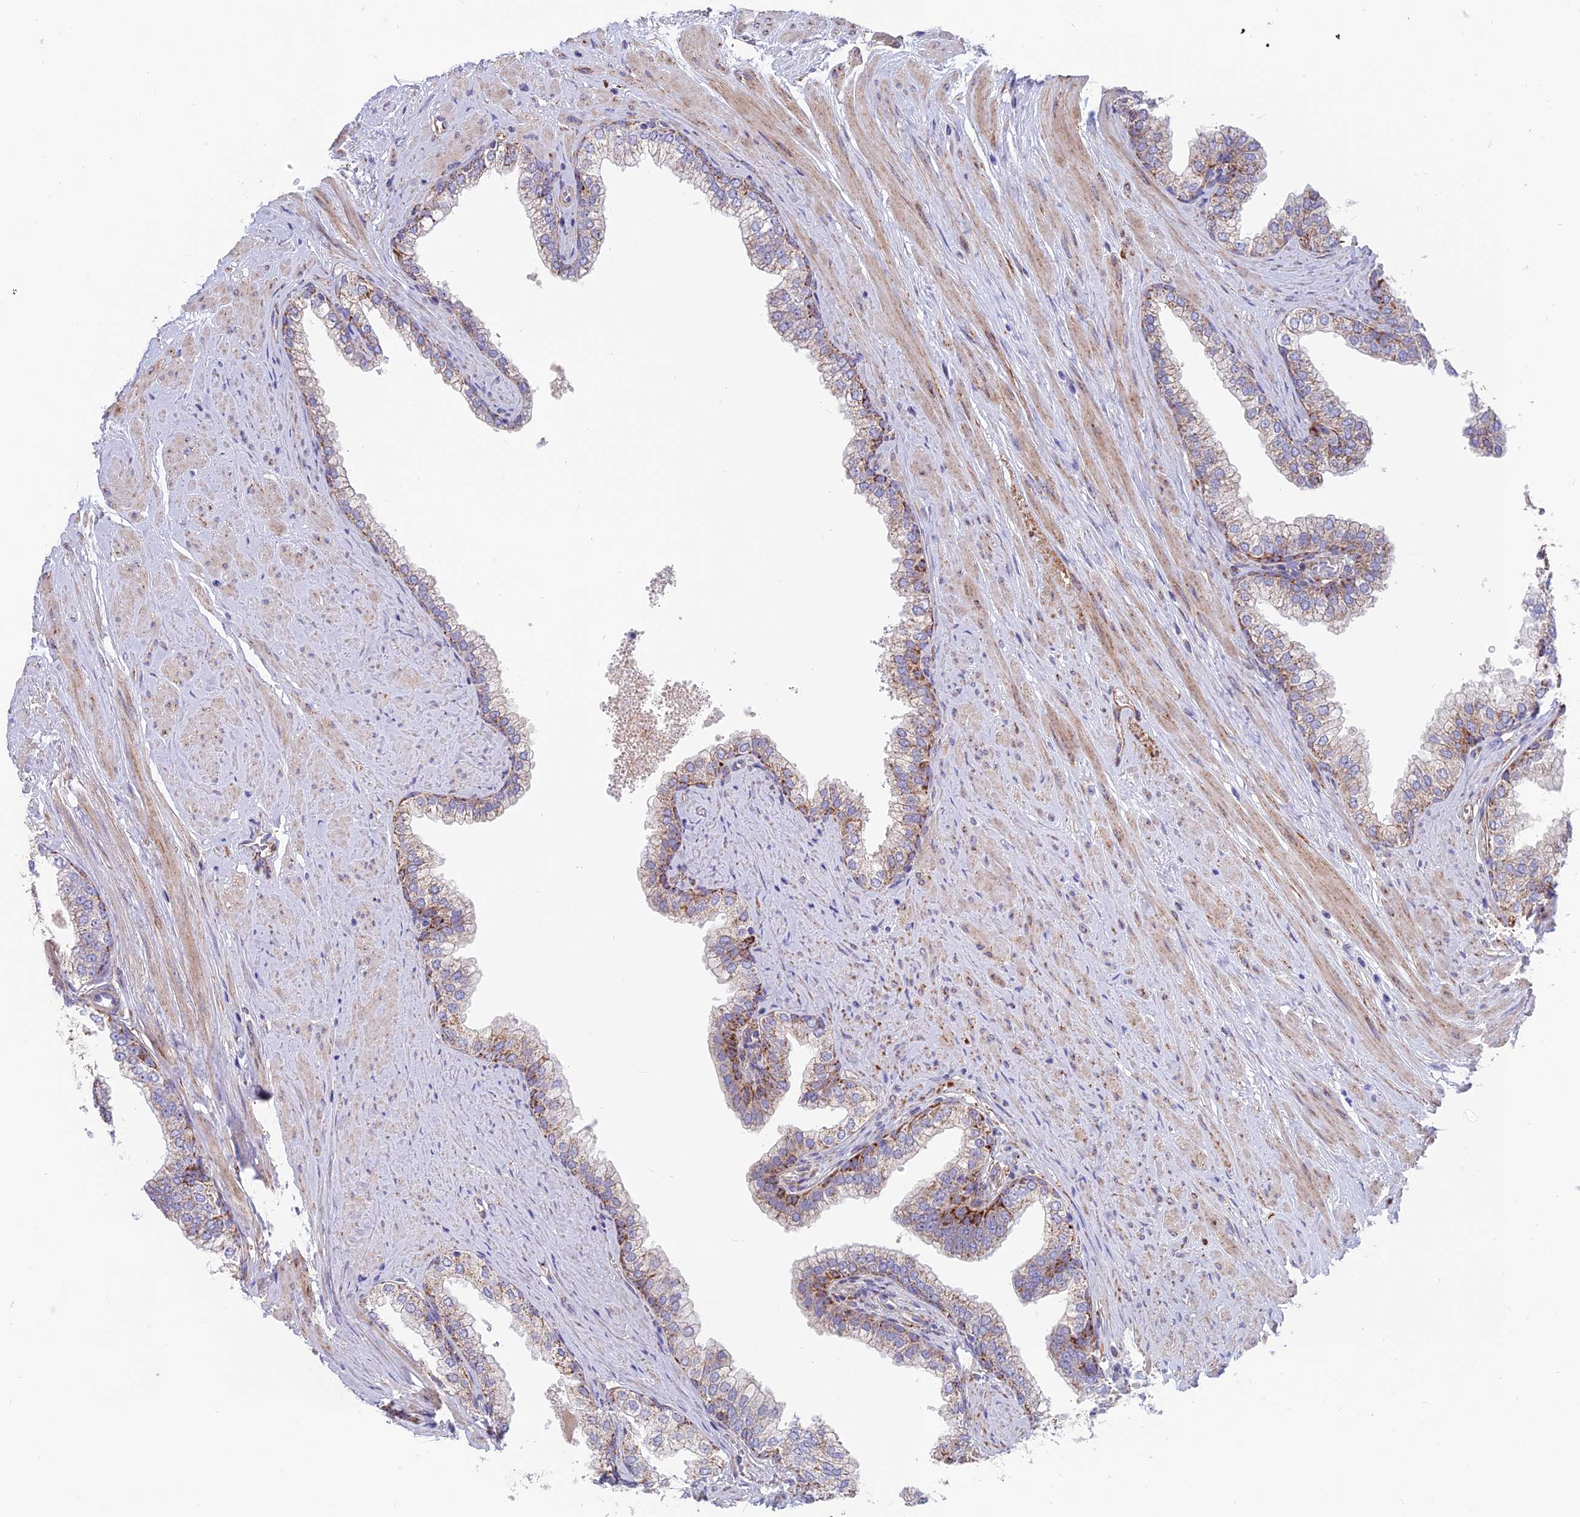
{"staining": {"intensity": "strong", "quantity": "25%-75%", "location": "cytoplasmic/membranous"}, "tissue": "prostate", "cell_type": "Glandular cells", "image_type": "normal", "snomed": [{"axis": "morphology", "description": "Normal tissue, NOS"}, {"axis": "morphology", "description": "Urothelial carcinoma, Low grade"}, {"axis": "topography", "description": "Urinary bladder"}, {"axis": "topography", "description": "Prostate"}], "caption": "Protein staining exhibits strong cytoplasmic/membranous staining in approximately 25%-75% of glandular cells in benign prostate.", "gene": "TIGD6", "patient": {"sex": "male", "age": 60}}